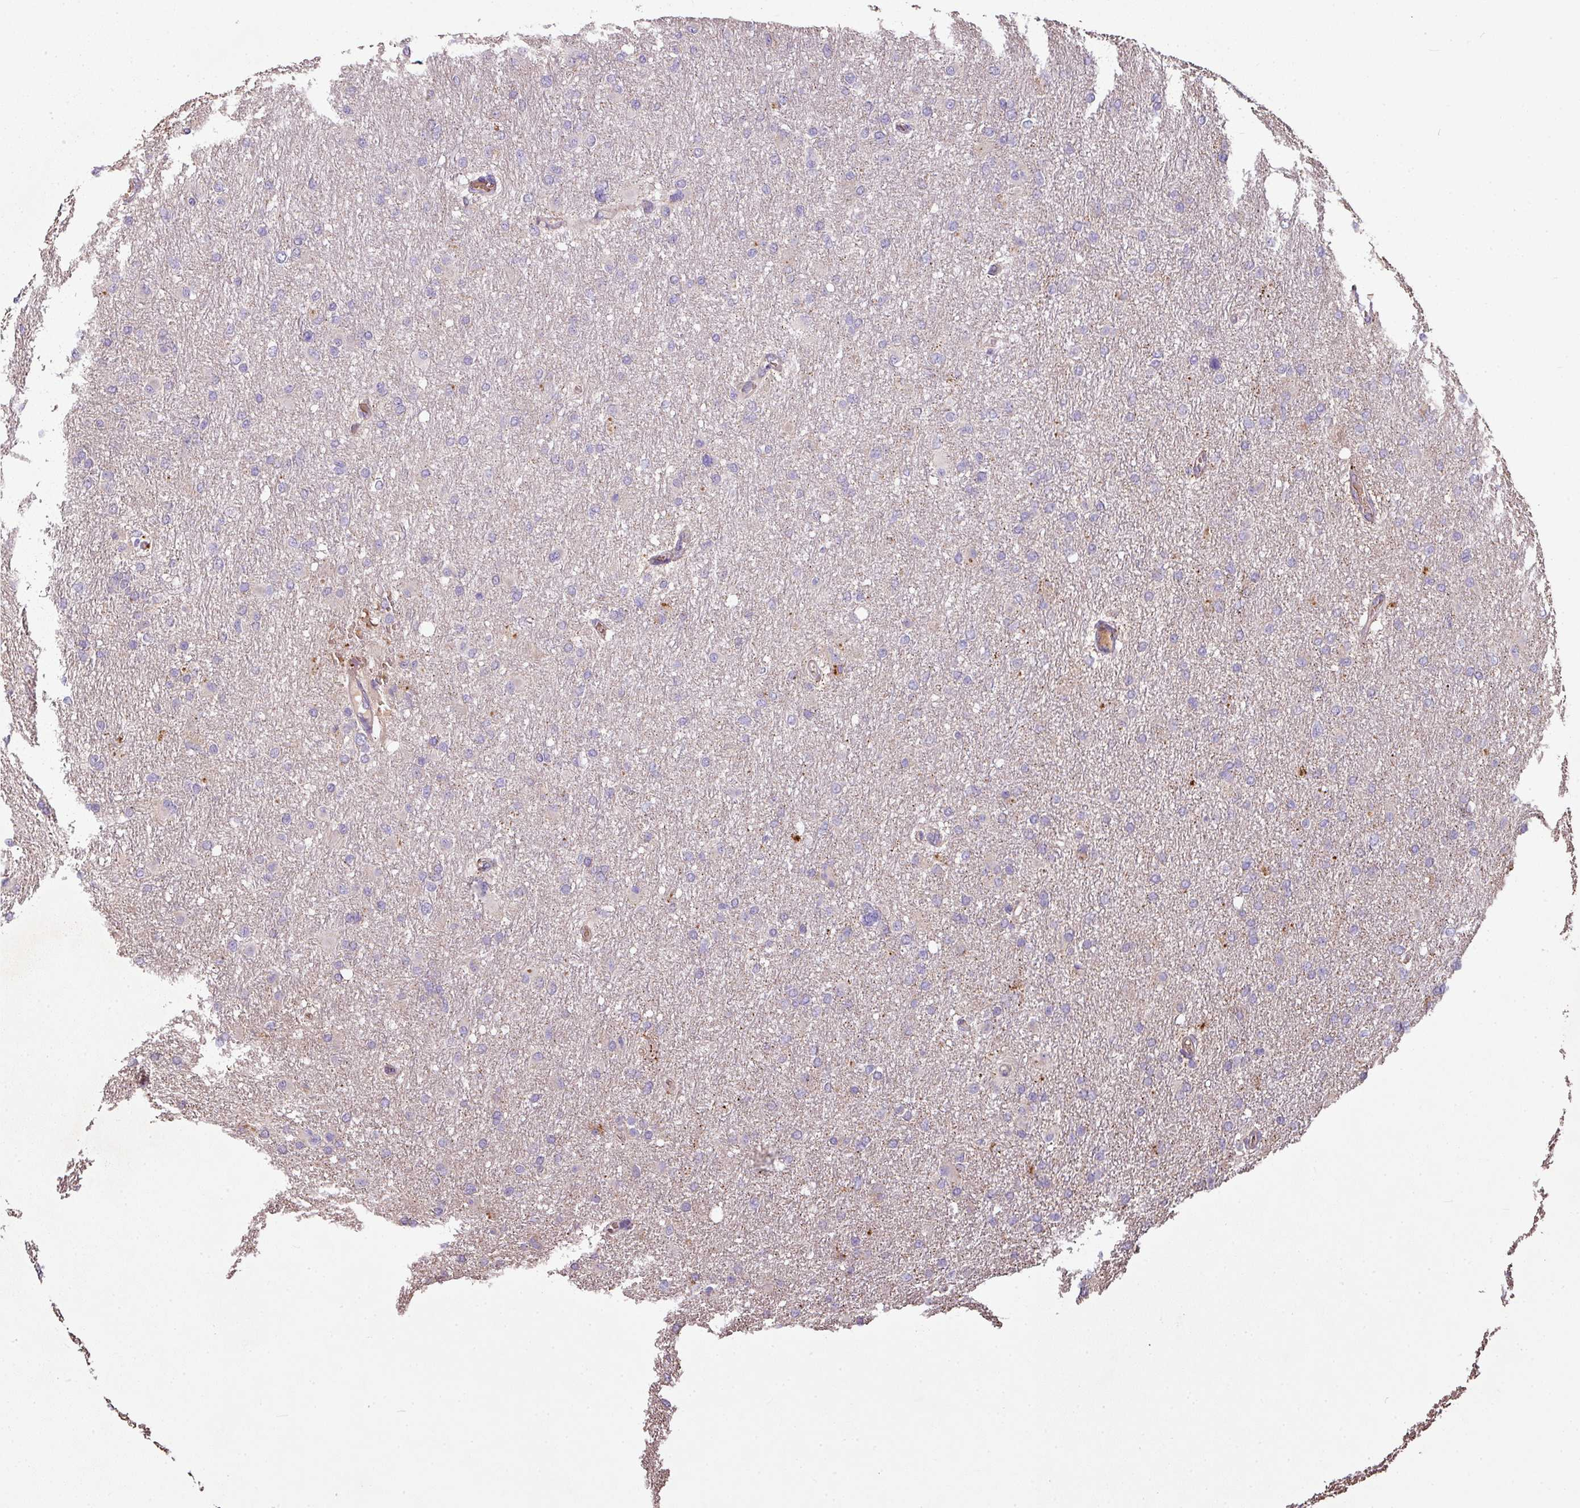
{"staining": {"intensity": "negative", "quantity": "none", "location": "none"}, "tissue": "glioma", "cell_type": "Tumor cells", "image_type": "cancer", "snomed": [{"axis": "morphology", "description": "Glioma, malignant, High grade"}, {"axis": "topography", "description": "Cerebral cortex"}], "caption": "IHC image of glioma stained for a protein (brown), which reveals no positivity in tumor cells.", "gene": "NHSL2", "patient": {"sex": "female", "age": 36}}